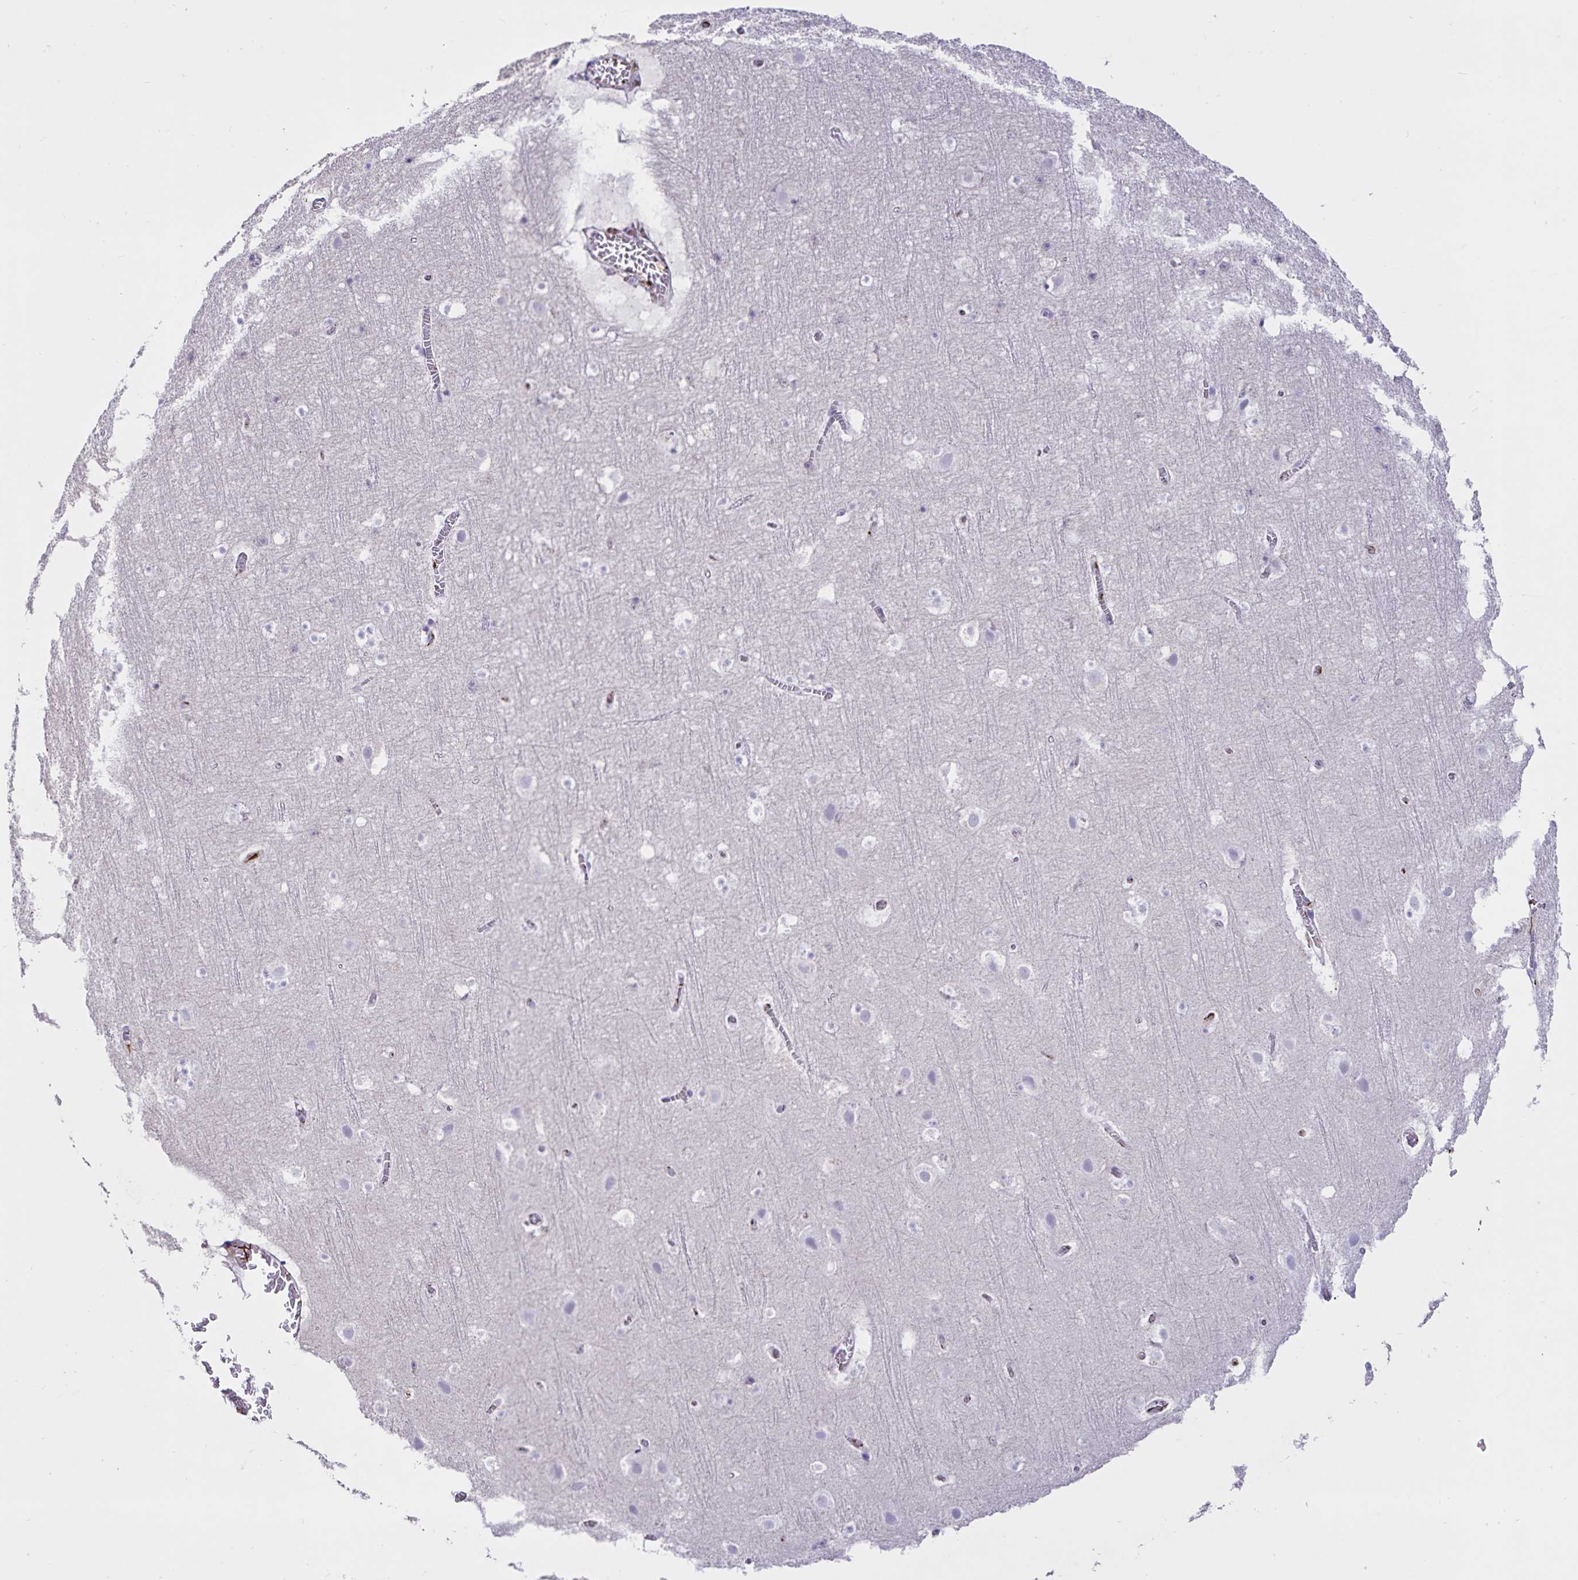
{"staining": {"intensity": "moderate", "quantity": "<25%", "location": "cytoplasmic/membranous"}, "tissue": "cerebral cortex", "cell_type": "Endothelial cells", "image_type": "normal", "snomed": [{"axis": "morphology", "description": "Normal tissue, NOS"}, {"axis": "topography", "description": "Cerebral cortex"}], "caption": "Moderate cytoplasmic/membranous expression for a protein is present in about <25% of endothelial cells of normal cerebral cortex using immunohistochemistry (IHC).", "gene": "FGG", "patient": {"sex": "female", "age": 42}}